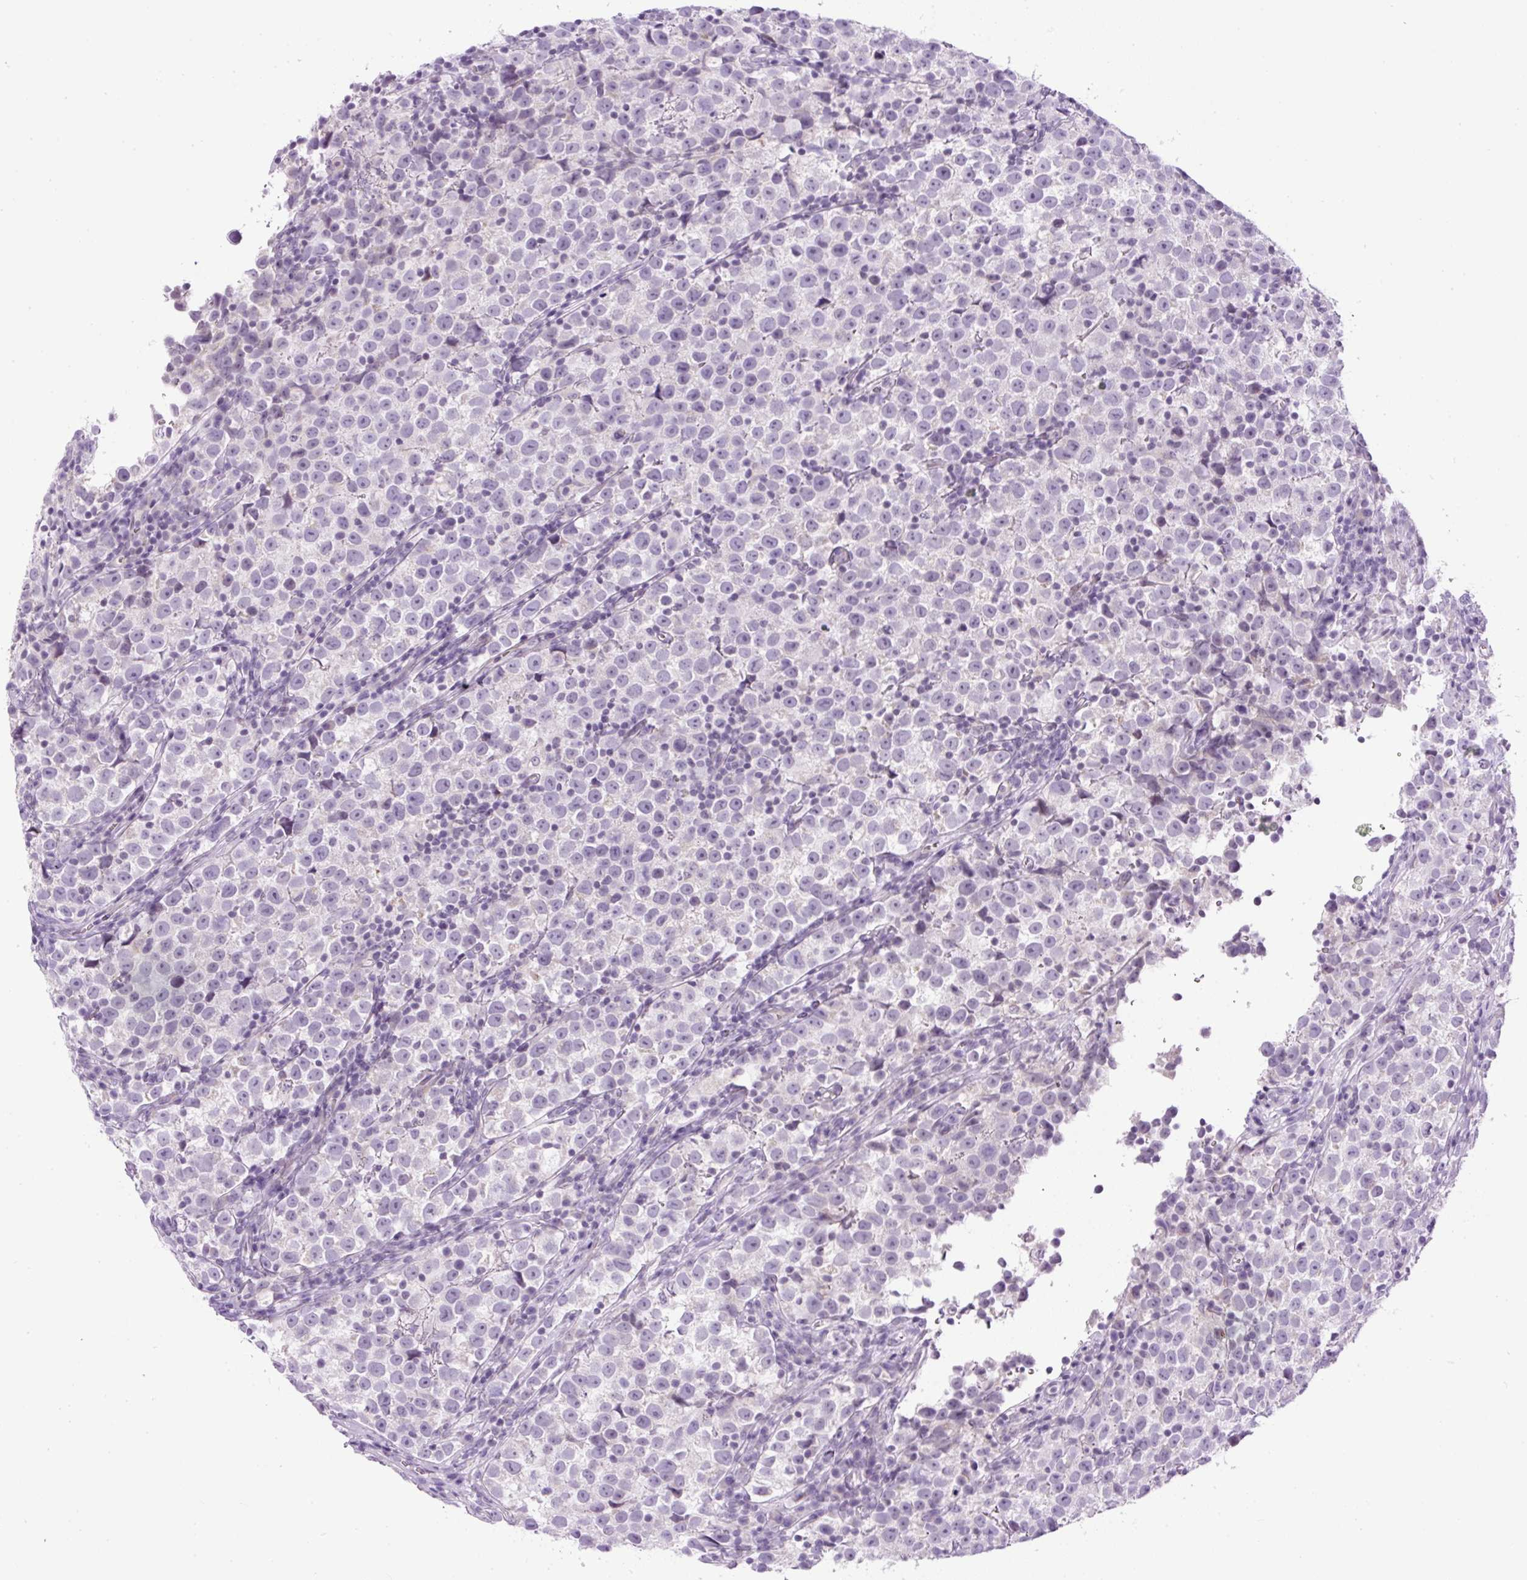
{"staining": {"intensity": "negative", "quantity": "none", "location": "none"}, "tissue": "testis cancer", "cell_type": "Tumor cells", "image_type": "cancer", "snomed": [{"axis": "morphology", "description": "Normal tissue, NOS"}, {"axis": "morphology", "description": "Seminoma, NOS"}, {"axis": "topography", "description": "Testis"}], "caption": "IHC image of neoplastic tissue: seminoma (testis) stained with DAB reveals no significant protein staining in tumor cells.", "gene": "RHBDD2", "patient": {"sex": "male", "age": 43}}